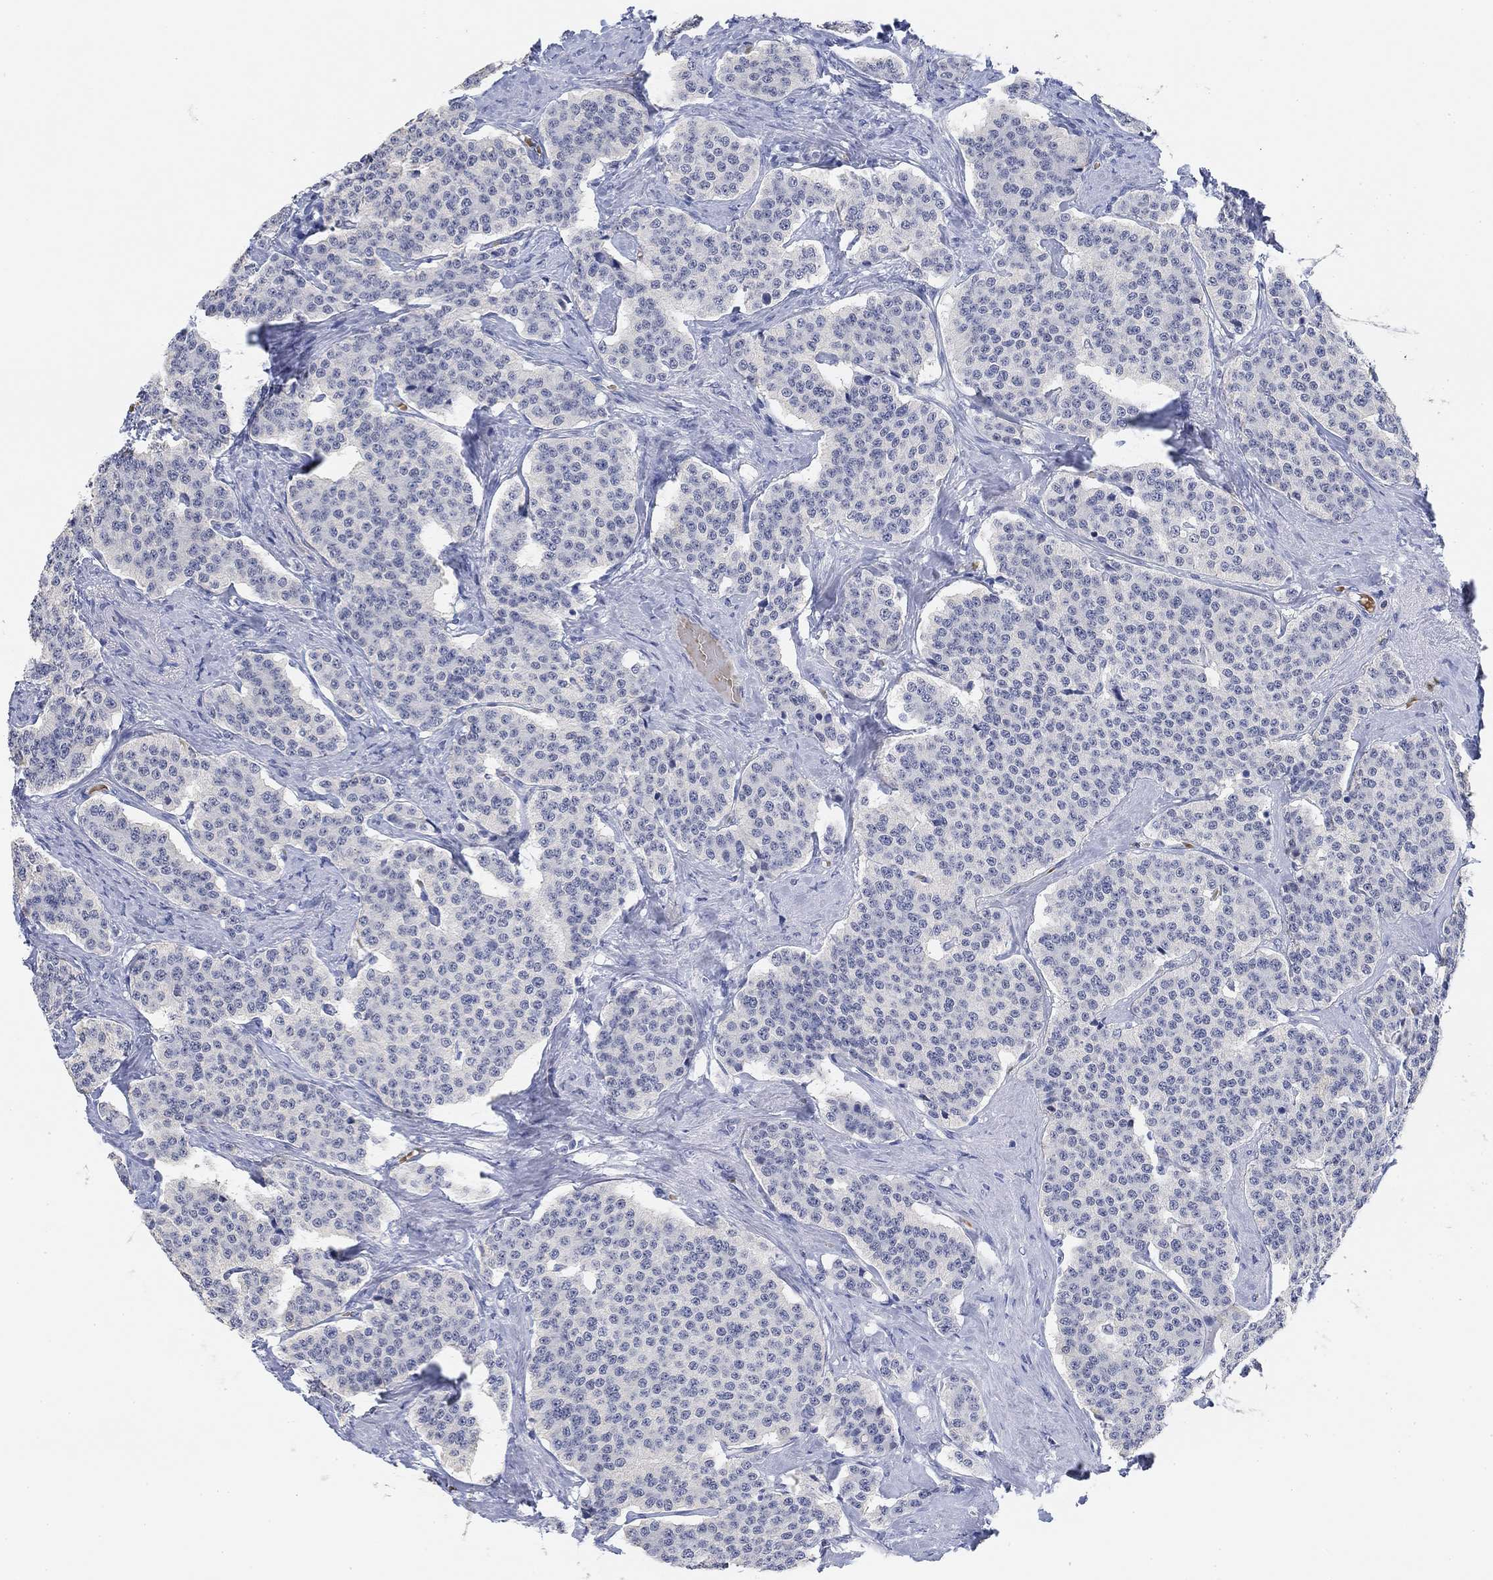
{"staining": {"intensity": "negative", "quantity": "none", "location": "none"}, "tissue": "carcinoid", "cell_type": "Tumor cells", "image_type": "cancer", "snomed": [{"axis": "morphology", "description": "Carcinoid, malignant, NOS"}, {"axis": "topography", "description": "Small intestine"}], "caption": "The immunohistochemistry (IHC) micrograph has no significant expression in tumor cells of carcinoid tissue.", "gene": "PAX6", "patient": {"sex": "female", "age": 58}}